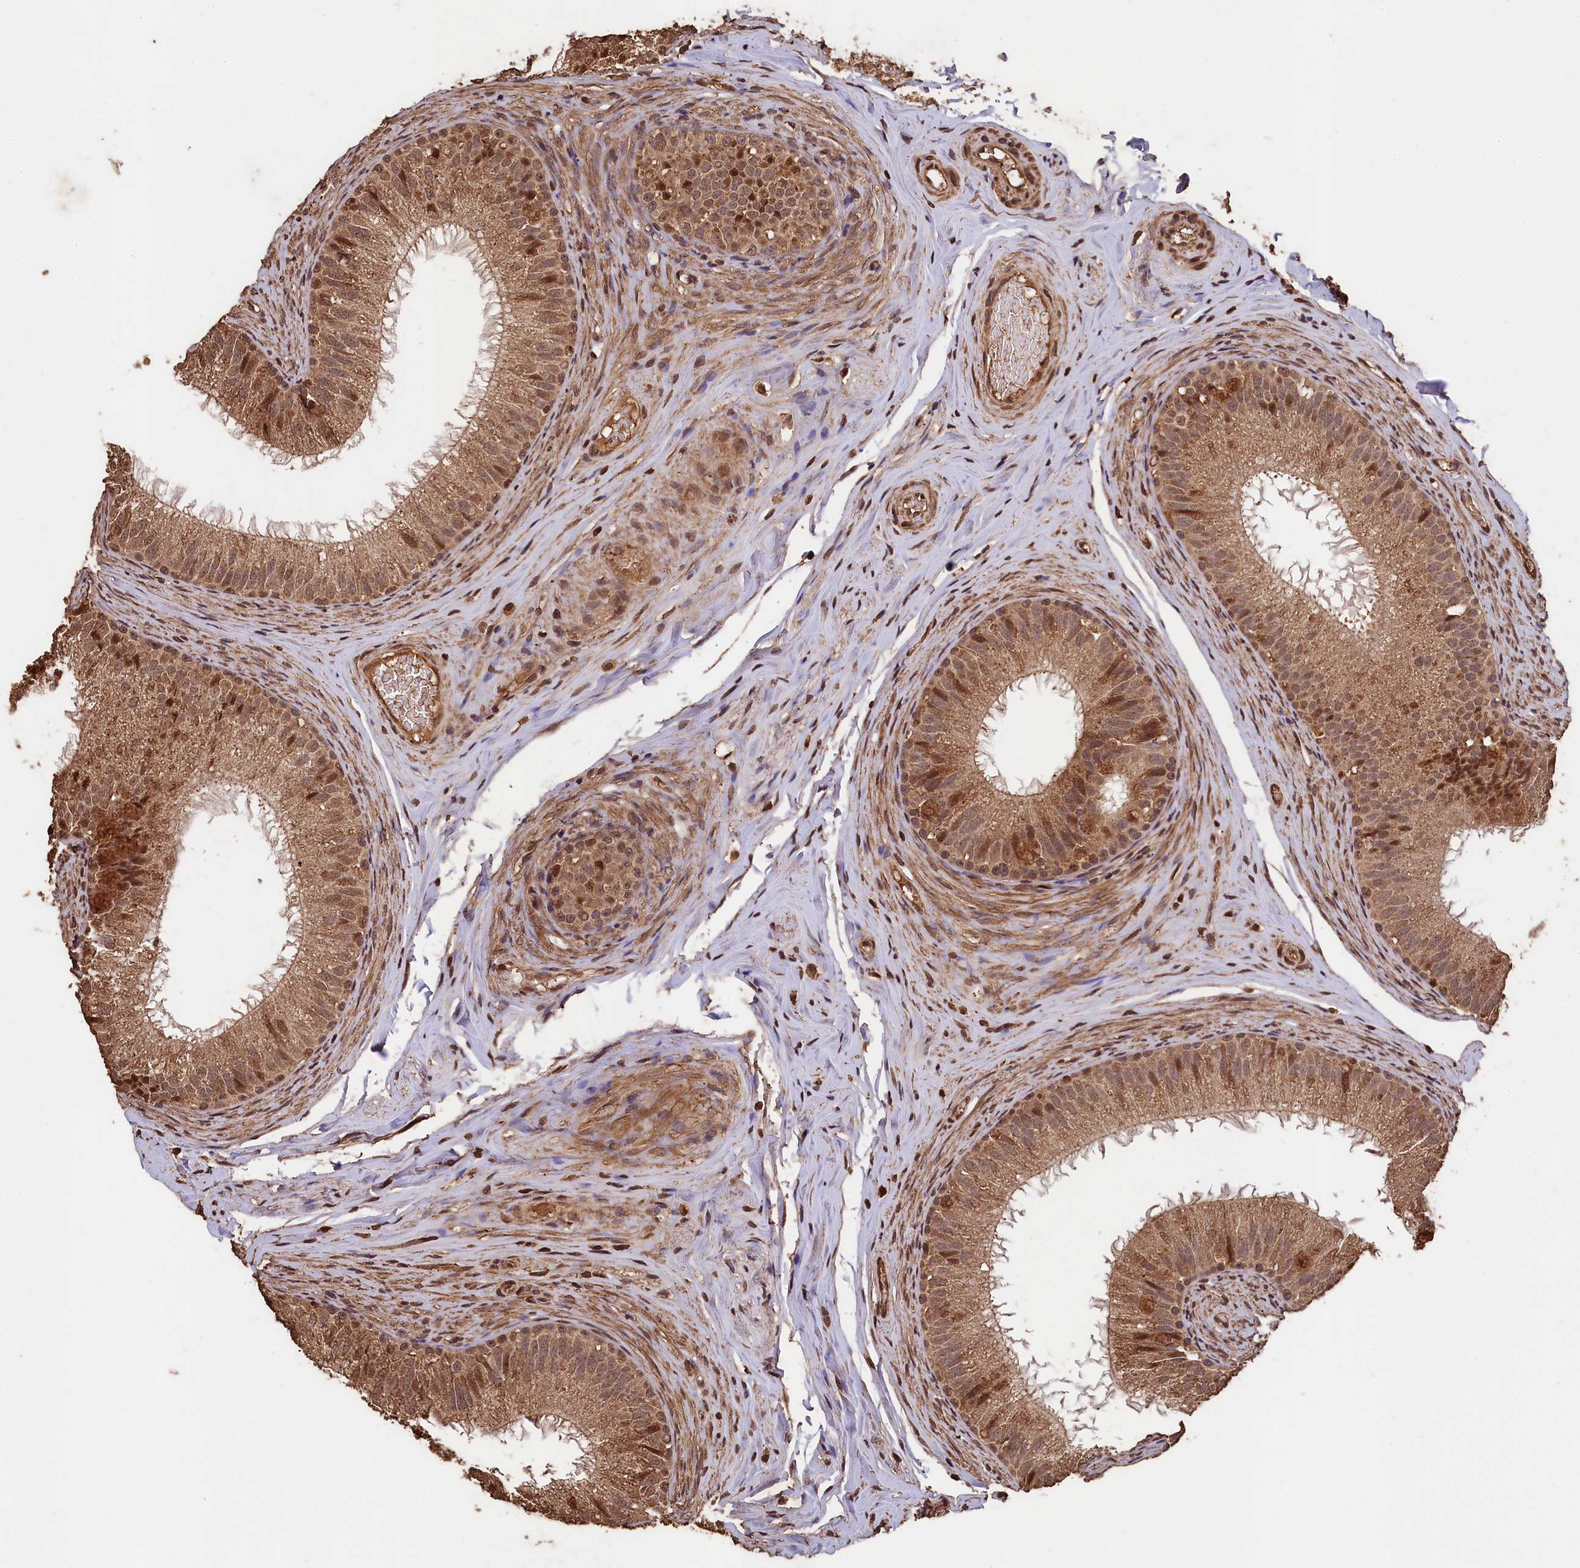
{"staining": {"intensity": "moderate", "quantity": ">75%", "location": "cytoplasmic/membranous,nuclear"}, "tissue": "epididymis", "cell_type": "Glandular cells", "image_type": "normal", "snomed": [{"axis": "morphology", "description": "Normal tissue, NOS"}, {"axis": "topography", "description": "Epididymis"}], "caption": "Immunohistochemical staining of normal human epididymis shows >75% levels of moderate cytoplasmic/membranous,nuclear protein expression in approximately >75% of glandular cells. (Brightfield microscopy of DAB IHC at high magnification).", "gene": "CEP57L1", "patient": {"sex": "male", "age": 34}}